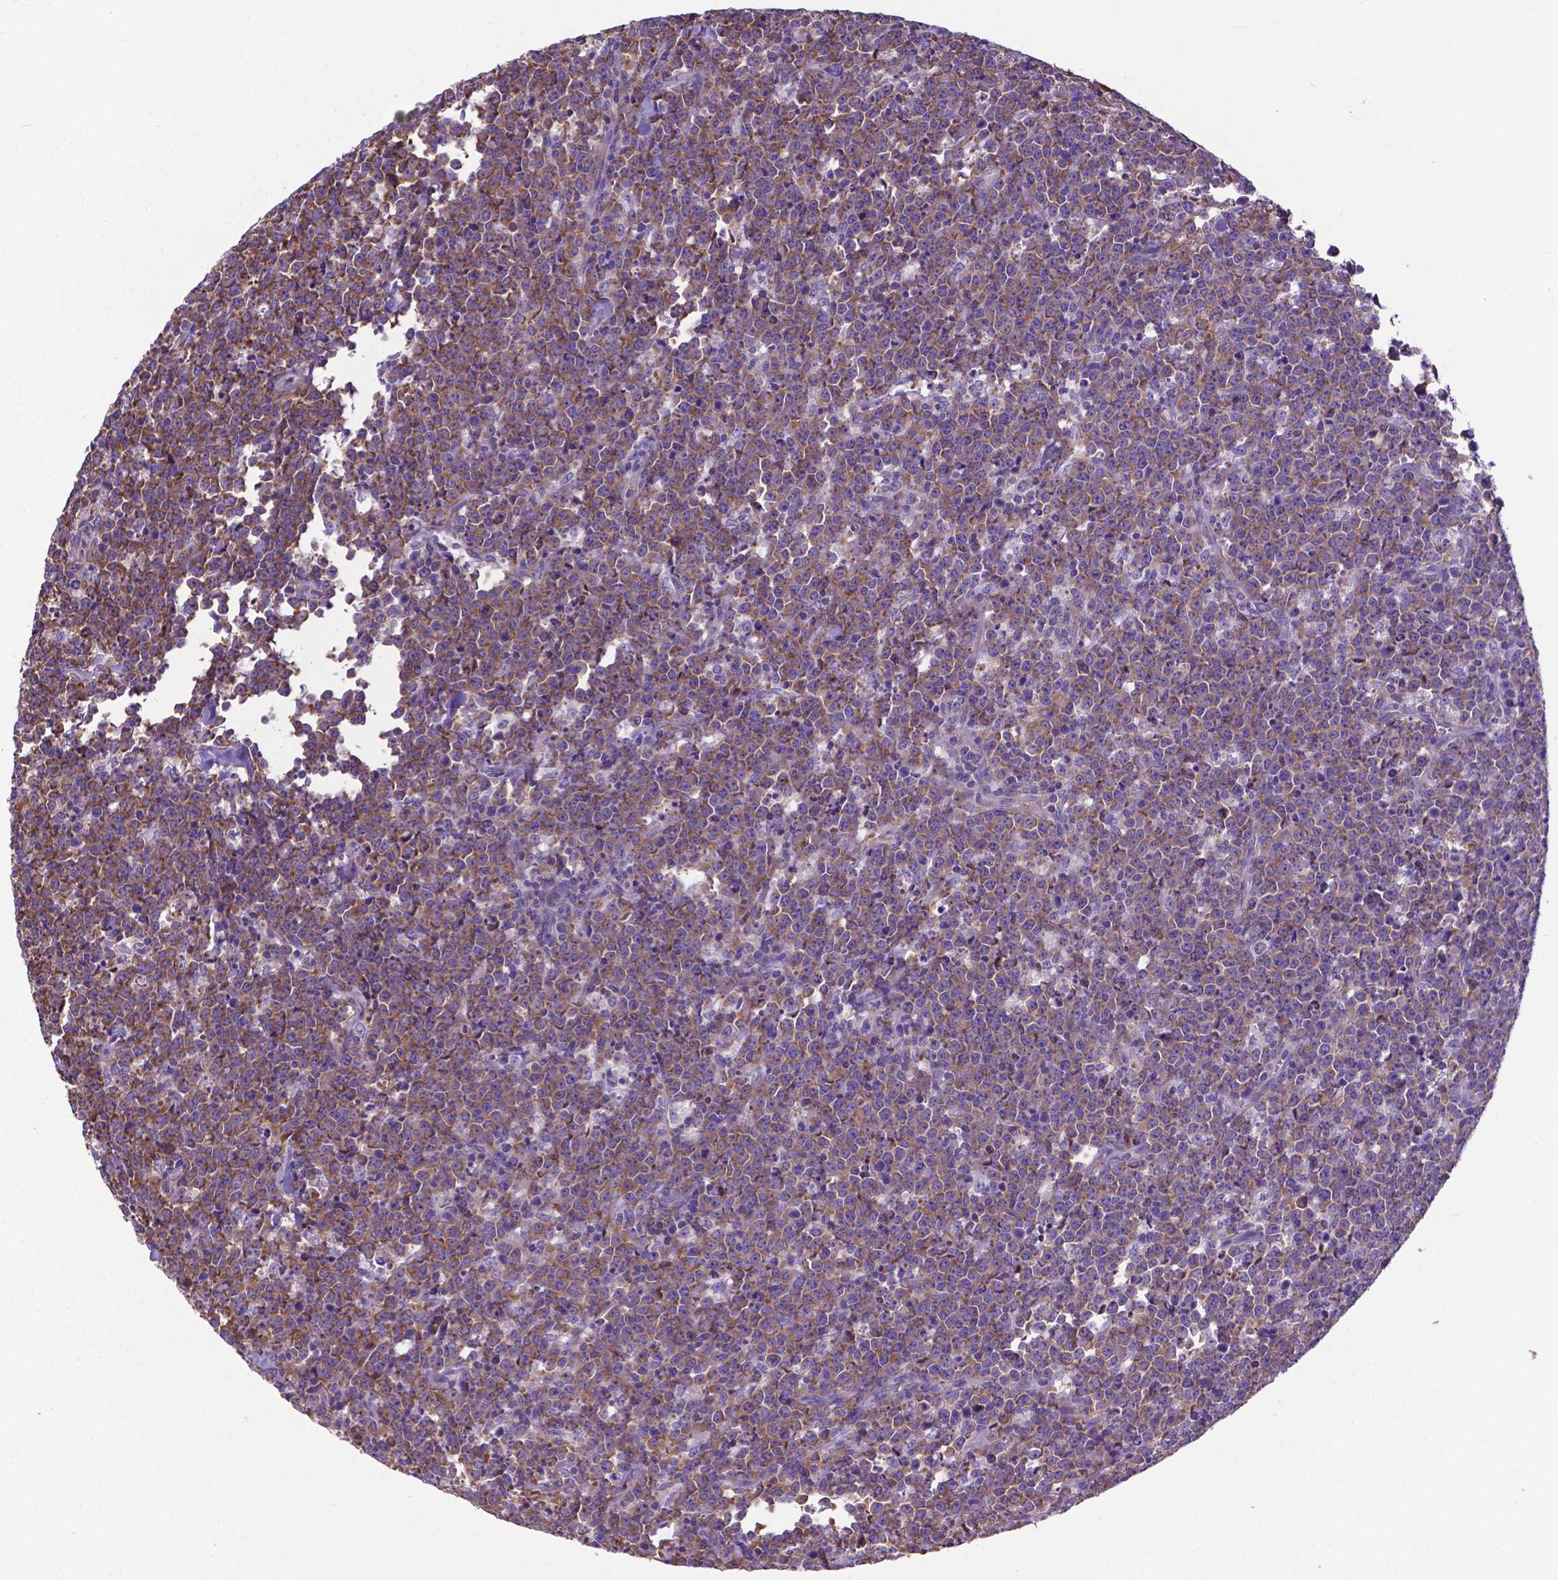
{"staining": {"intensity": "moderate", "quantity": ">75%", "location": "cytoplasmic/membranous"}, "tissue": "lymphoma", "cell_type": "Tumor cells", "image_type": "cancer", "snomed": [{"axis": "morphology", "description": "Malignant lymphoma, non-Hodgkin's type, High grade"}, {"axis": "topography", "description": "Small intestine"}], "caption": "The immunohistochemical stain shows moderate cytoplasmic/membranous positivity in tumor cells of lymphoma tissue. Ihc stains the protein in brown and the nuclei are stained blue.", "gene": "RPL6", "patient": {"sex": "female", "age": 56}}